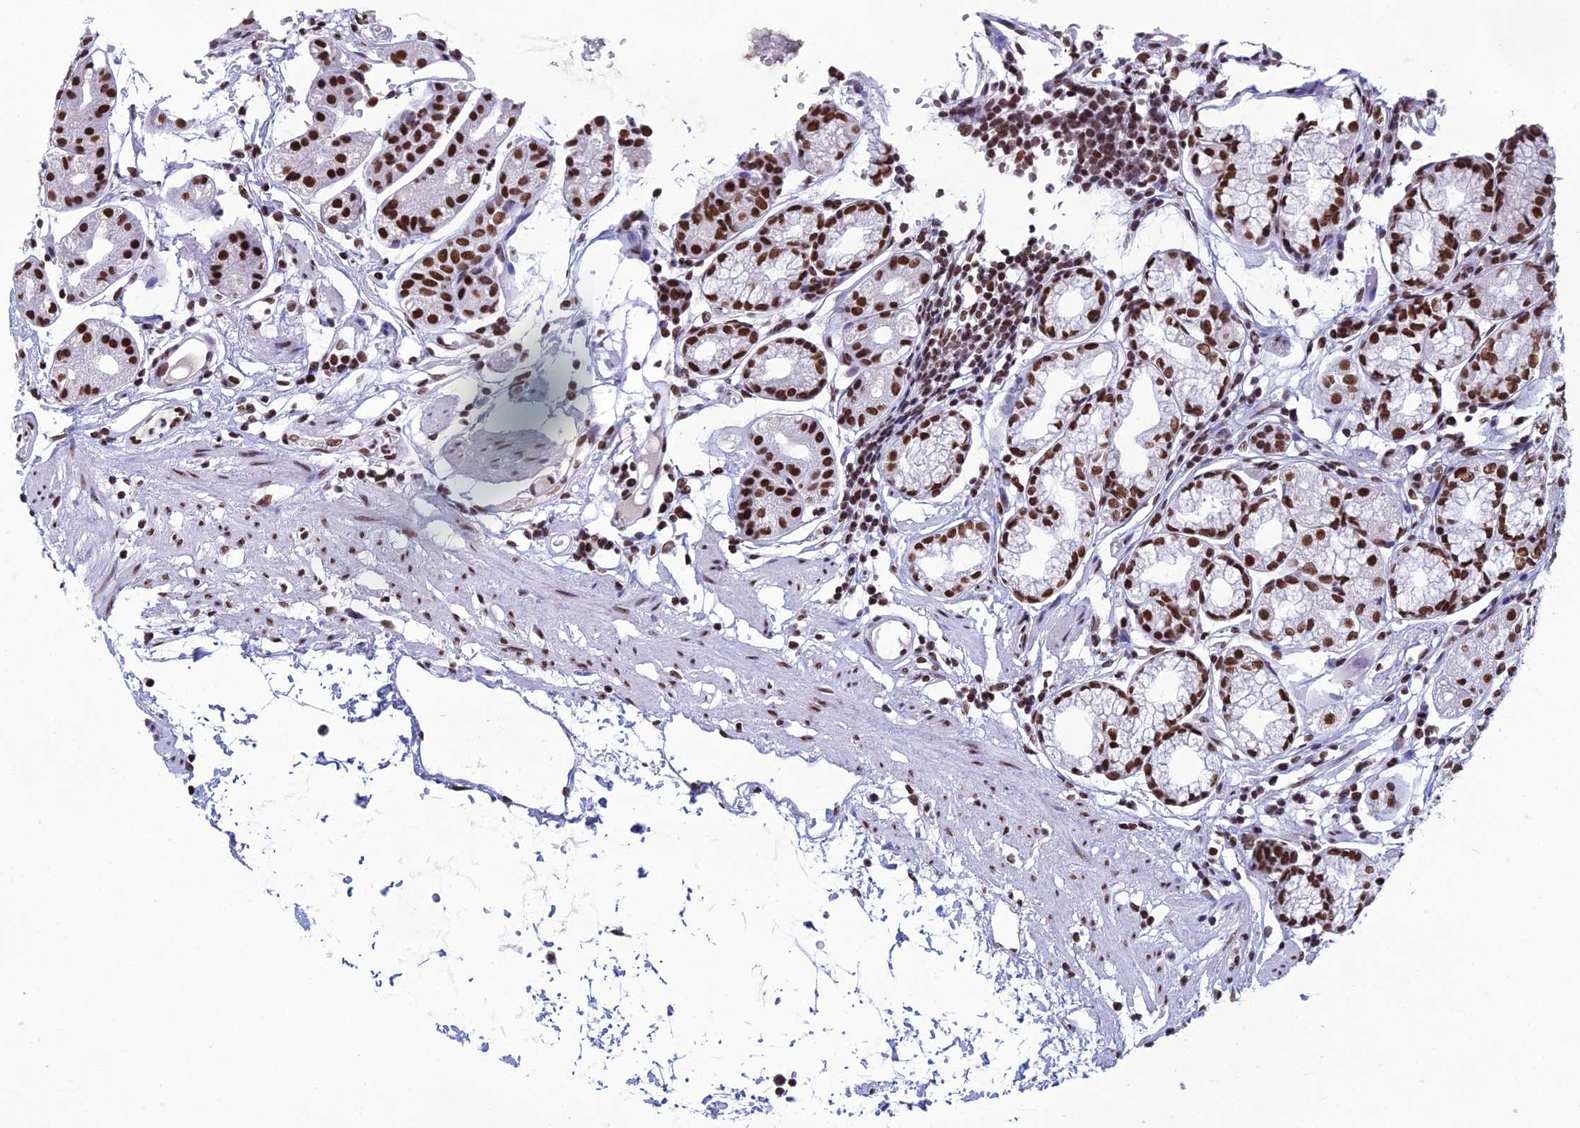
{"staining": {"intensity": "strong", "quantity": ">75%", "location": "nuclear"}, "tissue": "stomach", "cell_type": "Glandular cells", "image_type": "normal", "snomed": [{"axis": "morphology", "description": "Normal tissue, NOS"}, {"axis": "topography", "description": "Stomach"}], "caption": "The histopathology image displays immunohistochemical staining of benign stomach. There is strong nuclear staining is identified in approximately >75% of glandular cells. (DAB (3,3'-diaminobenzidine) IHC, brown staining for protein, blue staining for nuclei).", "gene": "PRAMEF12", "patient": {"sex": "female", "age": 57}}